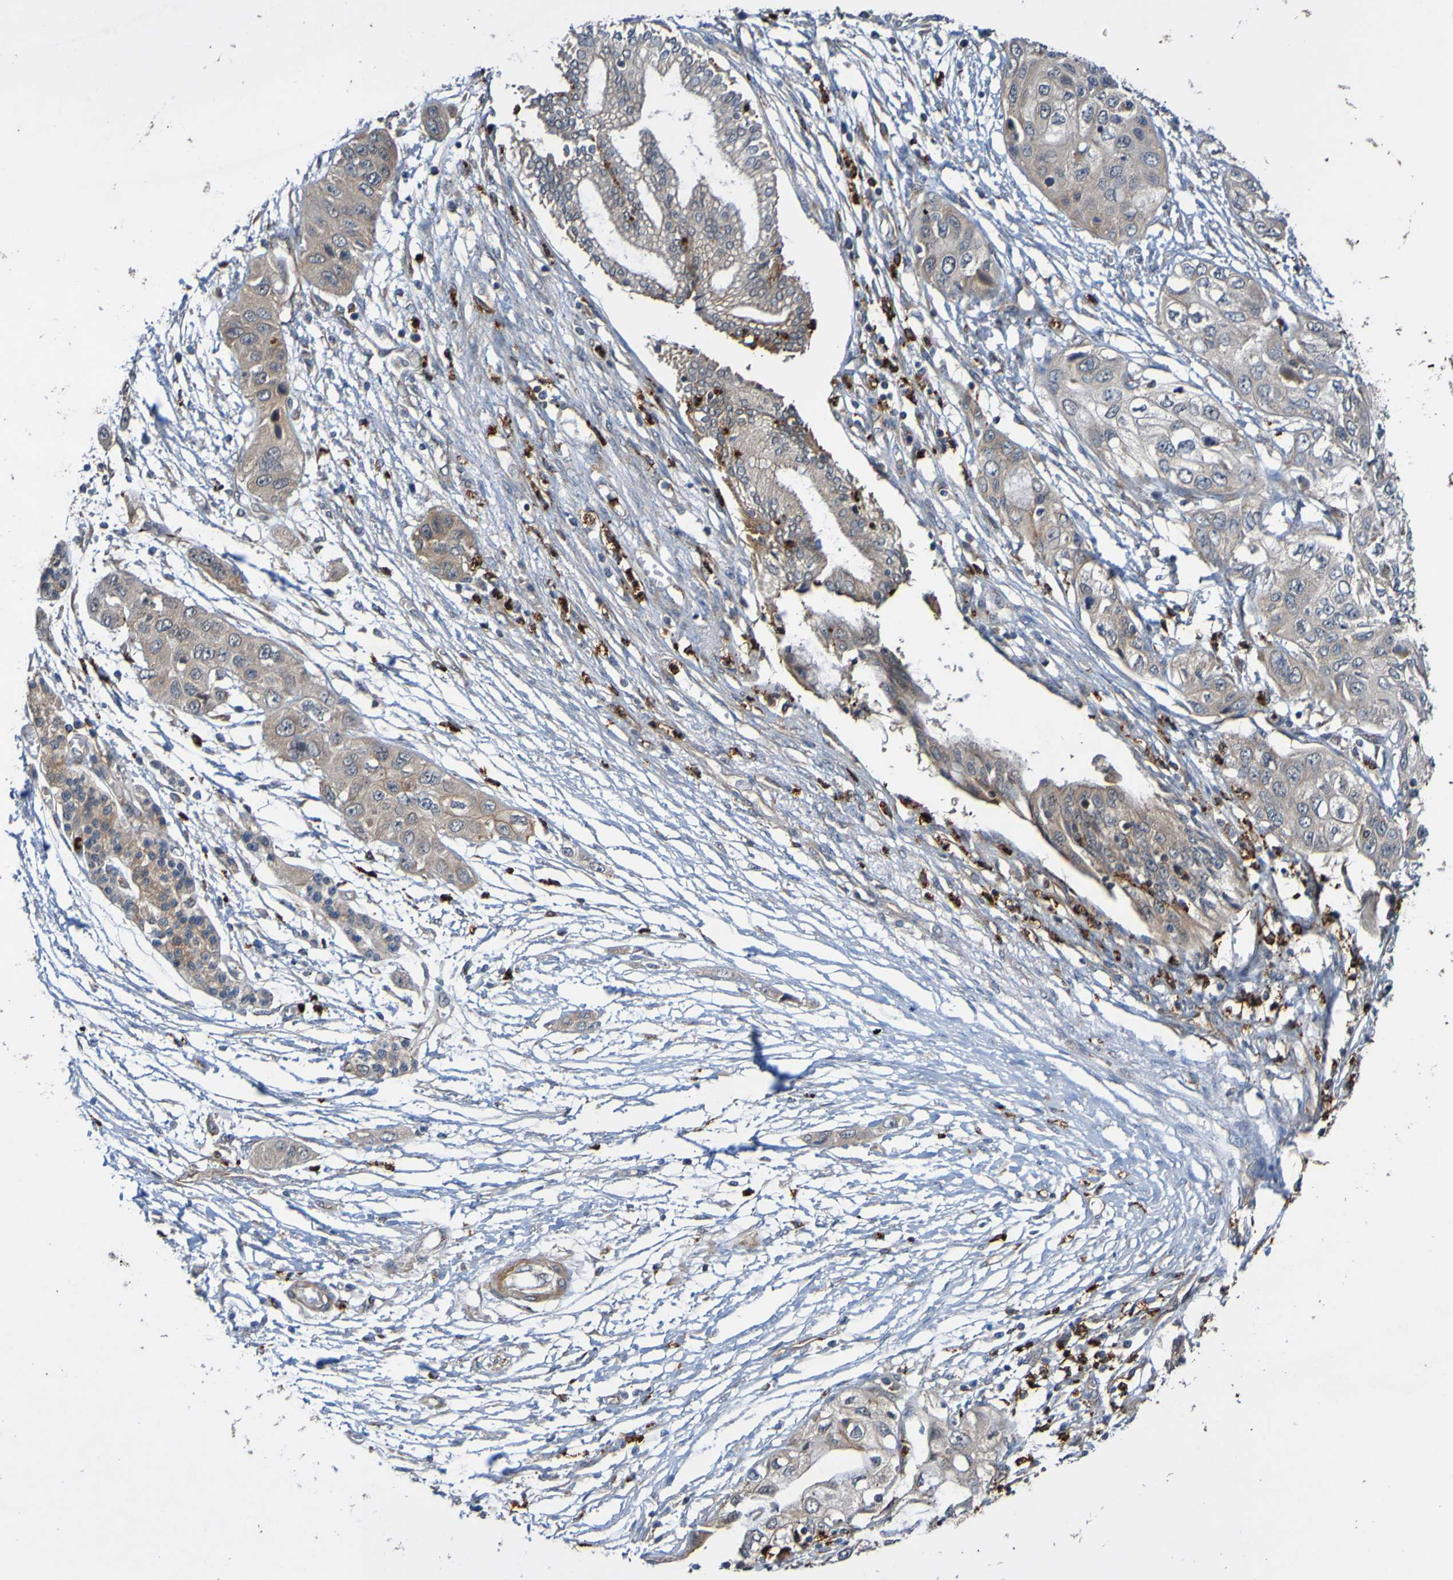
{"staining": {"intensity": "weak", "quantity": ">75%", "location": "cytoplasmic/membranous"}, "tissue": "pancreatic cancer", "cell_type": "Tumor cells", "image_type": "cancer", "snomed": [{"axis": "morphology", "description": "Adenocarcinoma, NOS"}, {"axis": "topography", "description": "Pancreas"}], "caption": "Immunohistochemical staining of human adenocarcinoma (pancreatic) reveals low levels of weak cytoplasmic/membranous protein positivity in about >75% of tumor cells.", "gene": "ST8SIA6", "patient": {"sex": "female", "age": 70}}